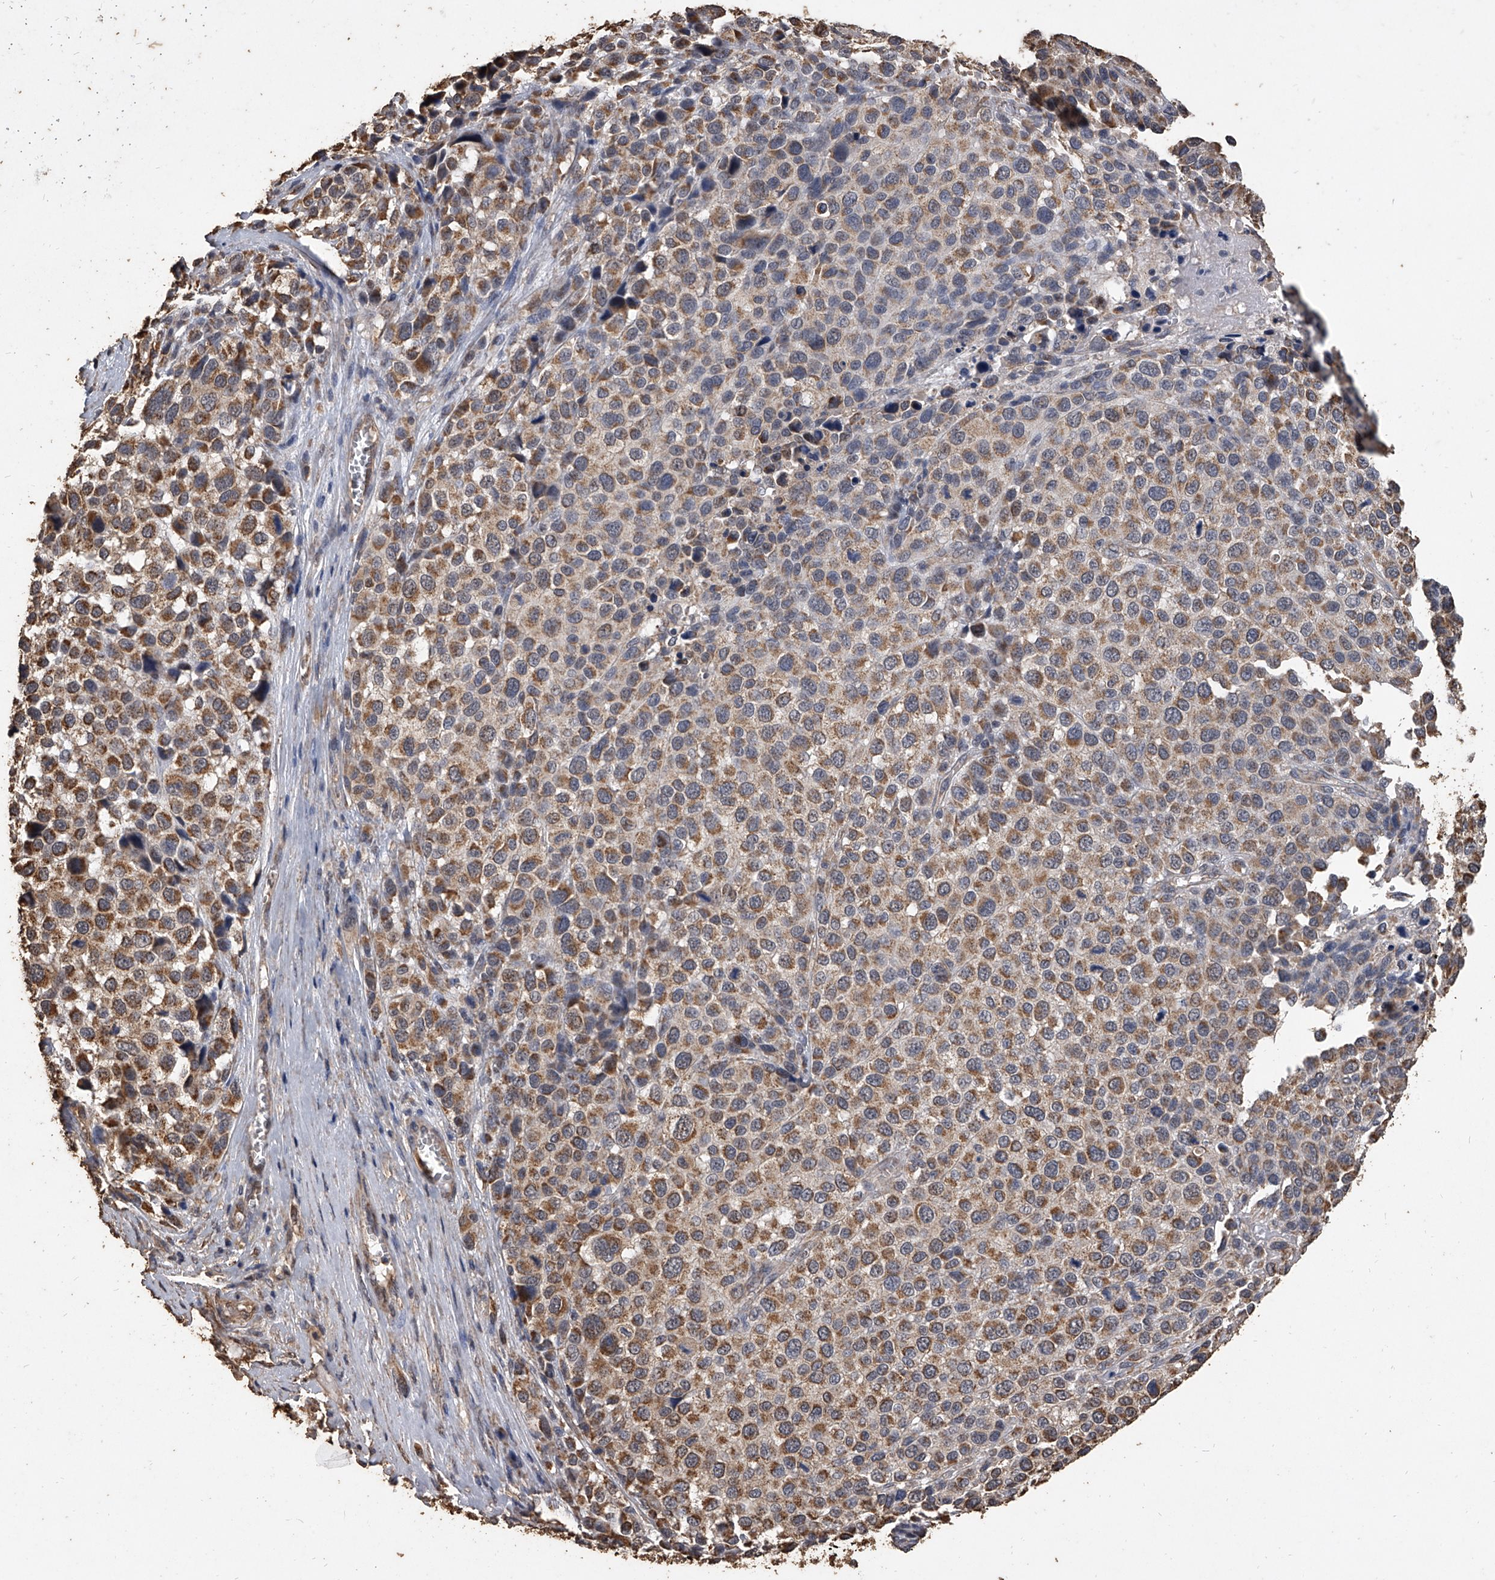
{"staining": {"intensity": "moderate", "quantity": ">75%", "location": "cytoplasmic/membranous"}, "tissue": "melanoma", "cell_type": "Tumor cells", "image_type": "cancer", "snomed": [{"axis": "morphology", "description": "Malignant melanoma, NOS"}, {"axis": "topography", "description": "Skin of trunk"}], "caption": "IHC (DAB (3,3'-diaminobenzidine)) staining of human melanoma displays moderate cytoplasmic/membranous protein staining in about >75% of tumor cells. Nuclei are stained in blue.", "gene": "MRPL28", "patient": {"sex": "male", "age": 71}}